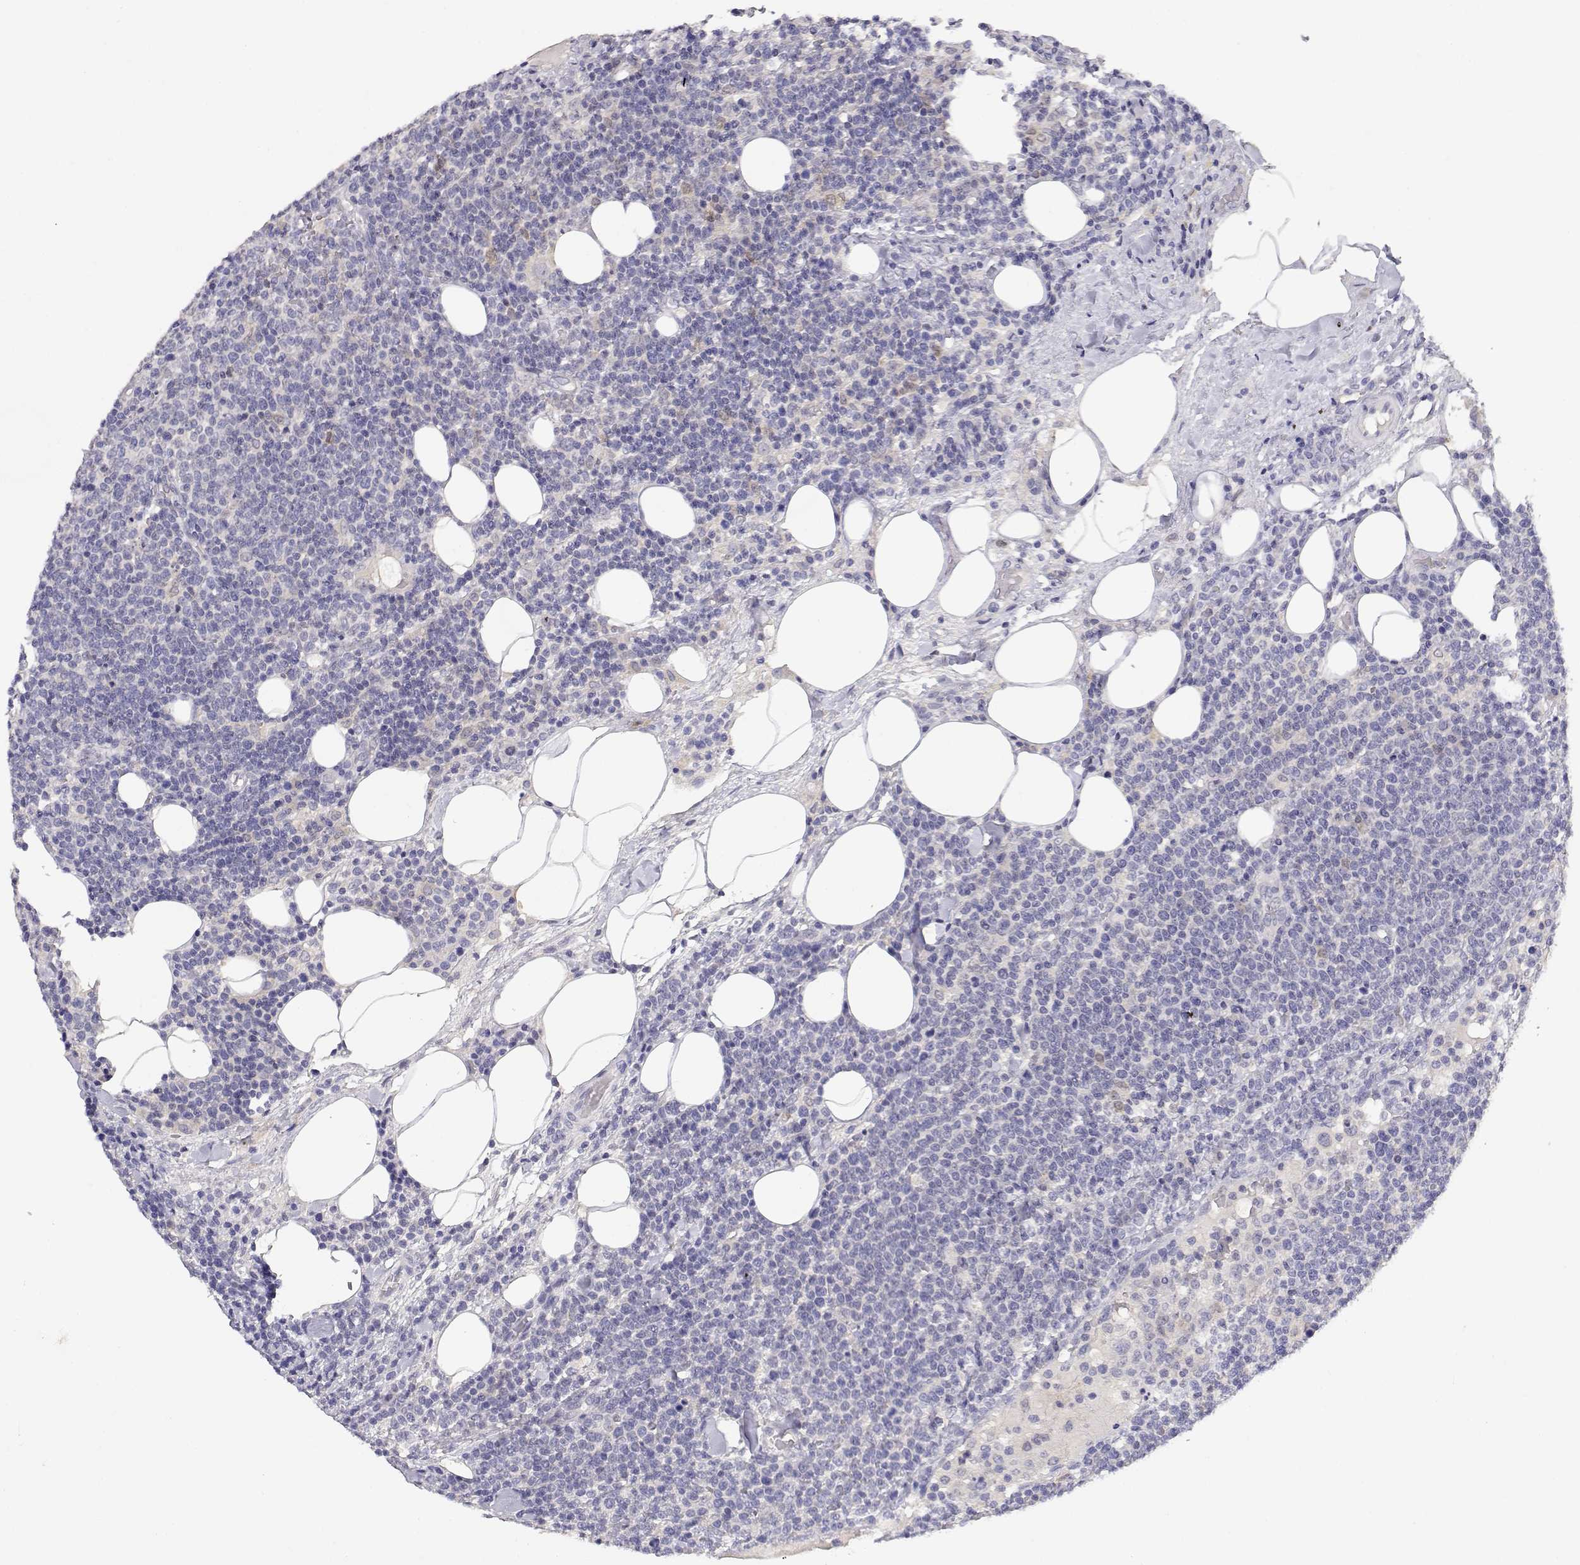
{"staining": {"intensity": "negative", "quantity": "none", "location": "none"}, "tissue": "lymphoma", "cell_type": "Tumor cells", "image_type": "cancer", "snomed": [{"axis": "morphology", "description": "Malignant lymphoma, non-Hodgkin's type, High grade"}, {"axis": "topography", "description": "Lymph node"}], "caption": "DAB (3,3'-diaminobenzidine) immunohistochemical staining of human high-grade malignant lymphoma, non-Hodgkin's type exhibits no significant staining in tumor cells. Nuclei are stained in blue.", "gene": "ADA", "patient": {"sex": "male", "age": 61}}